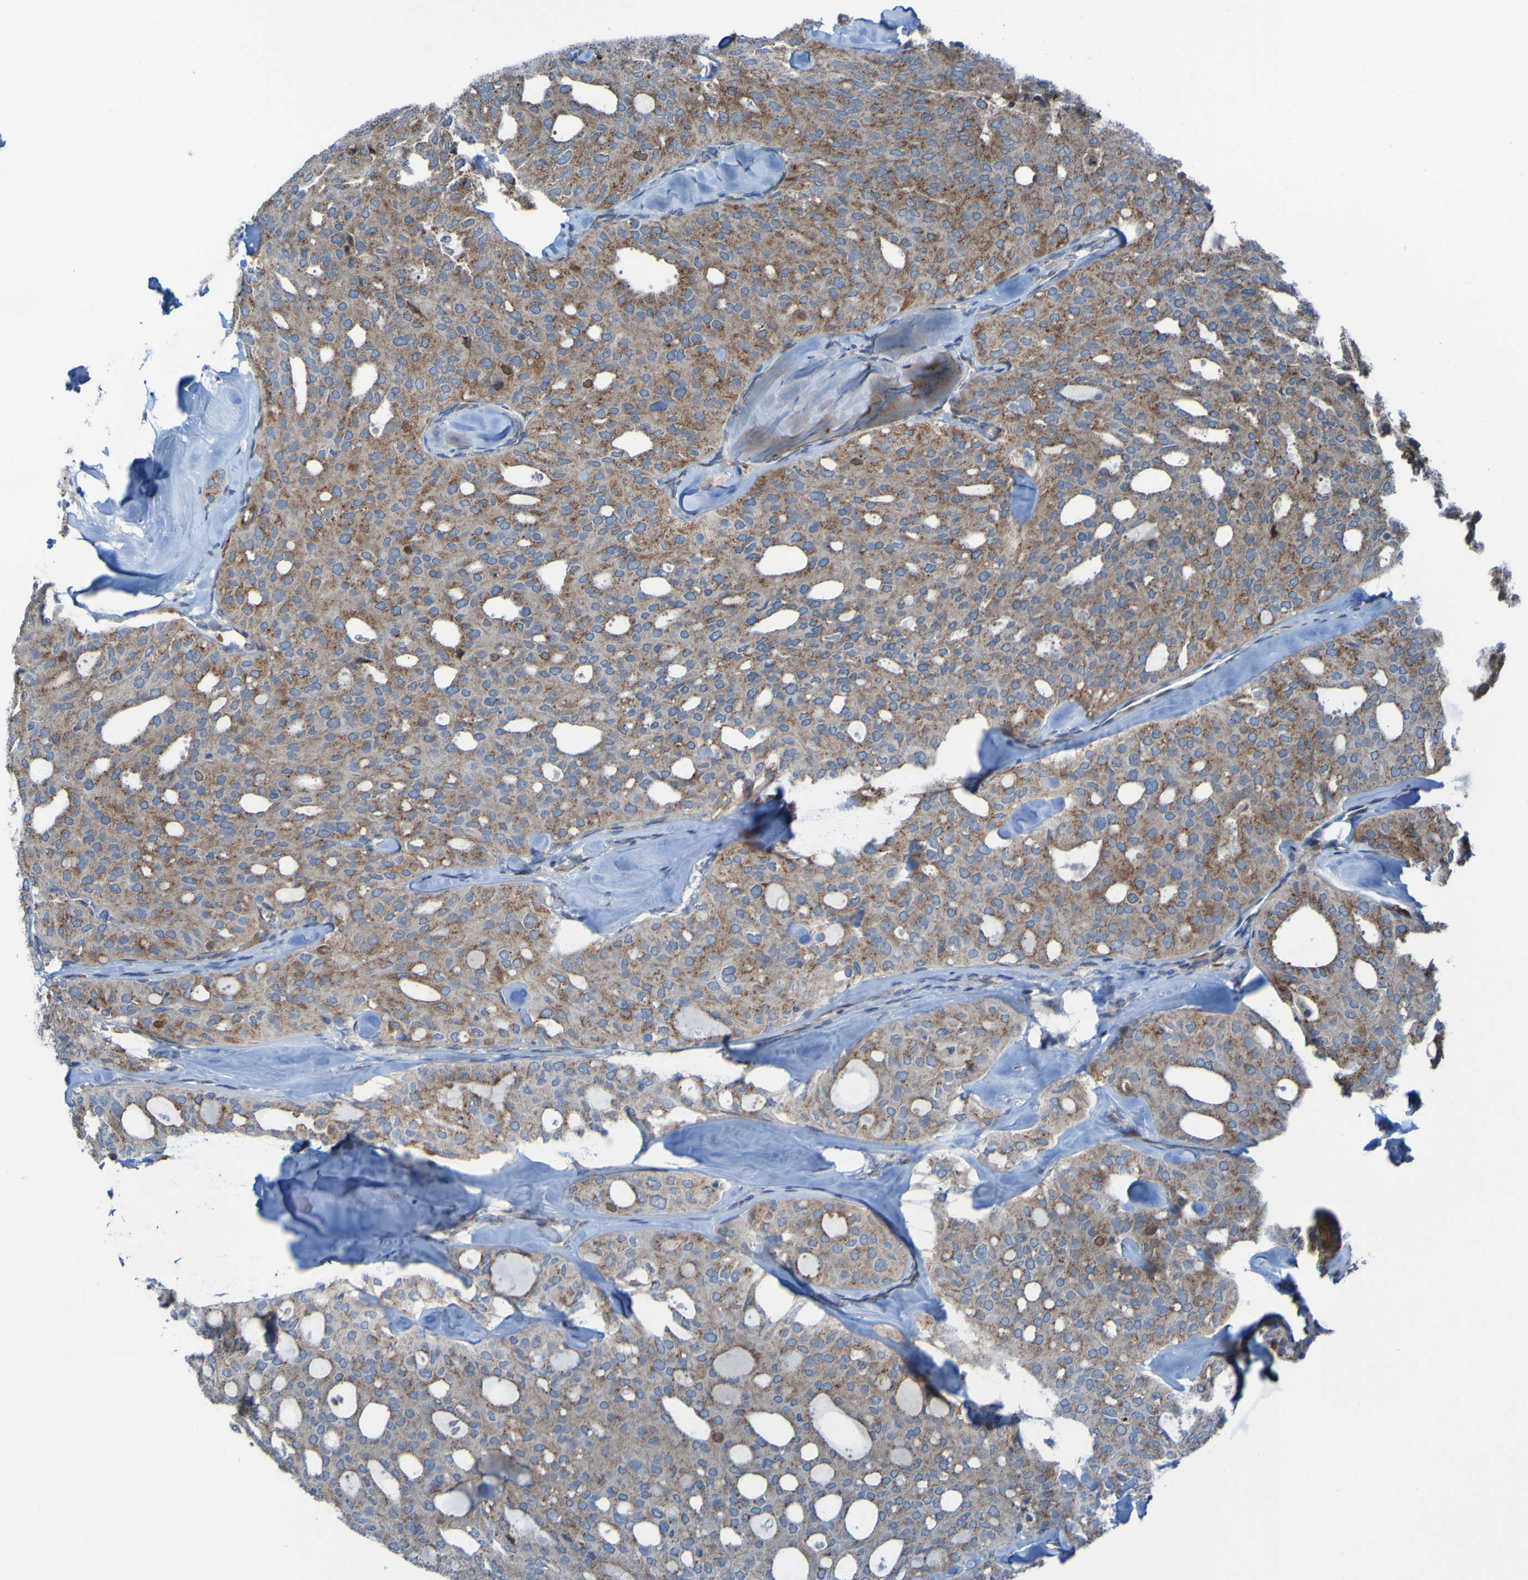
{"staining": {"intensity": "moderate", "quantity": "<25%", "location": "cytoplasmic/membranous"}, "tissue": "thyroid cancer", "cell_type": "Tumor cells", "image_type": "cancer", "snomed": [{"axis": "morphology", "description": "Follicular adenoma carcinoma, NOS"}, {"axis": "topography", "description": "Thyroid gland"}], "caption": "The histopathology image exhibits immunohistochemical staining of thyroid cancer (follicular adenoma carcinoma). There is moderate cytoplasmic/membranous positivity is present in about <25% of tumor cells. Using DAB (3,3'-diaminobenzidine) (brown) and hematoxylin (blue) stains, captured at high magnification using brightfield microscopy.", "gene": "UNG", "patient": {"sex": "male", "age": 75}}